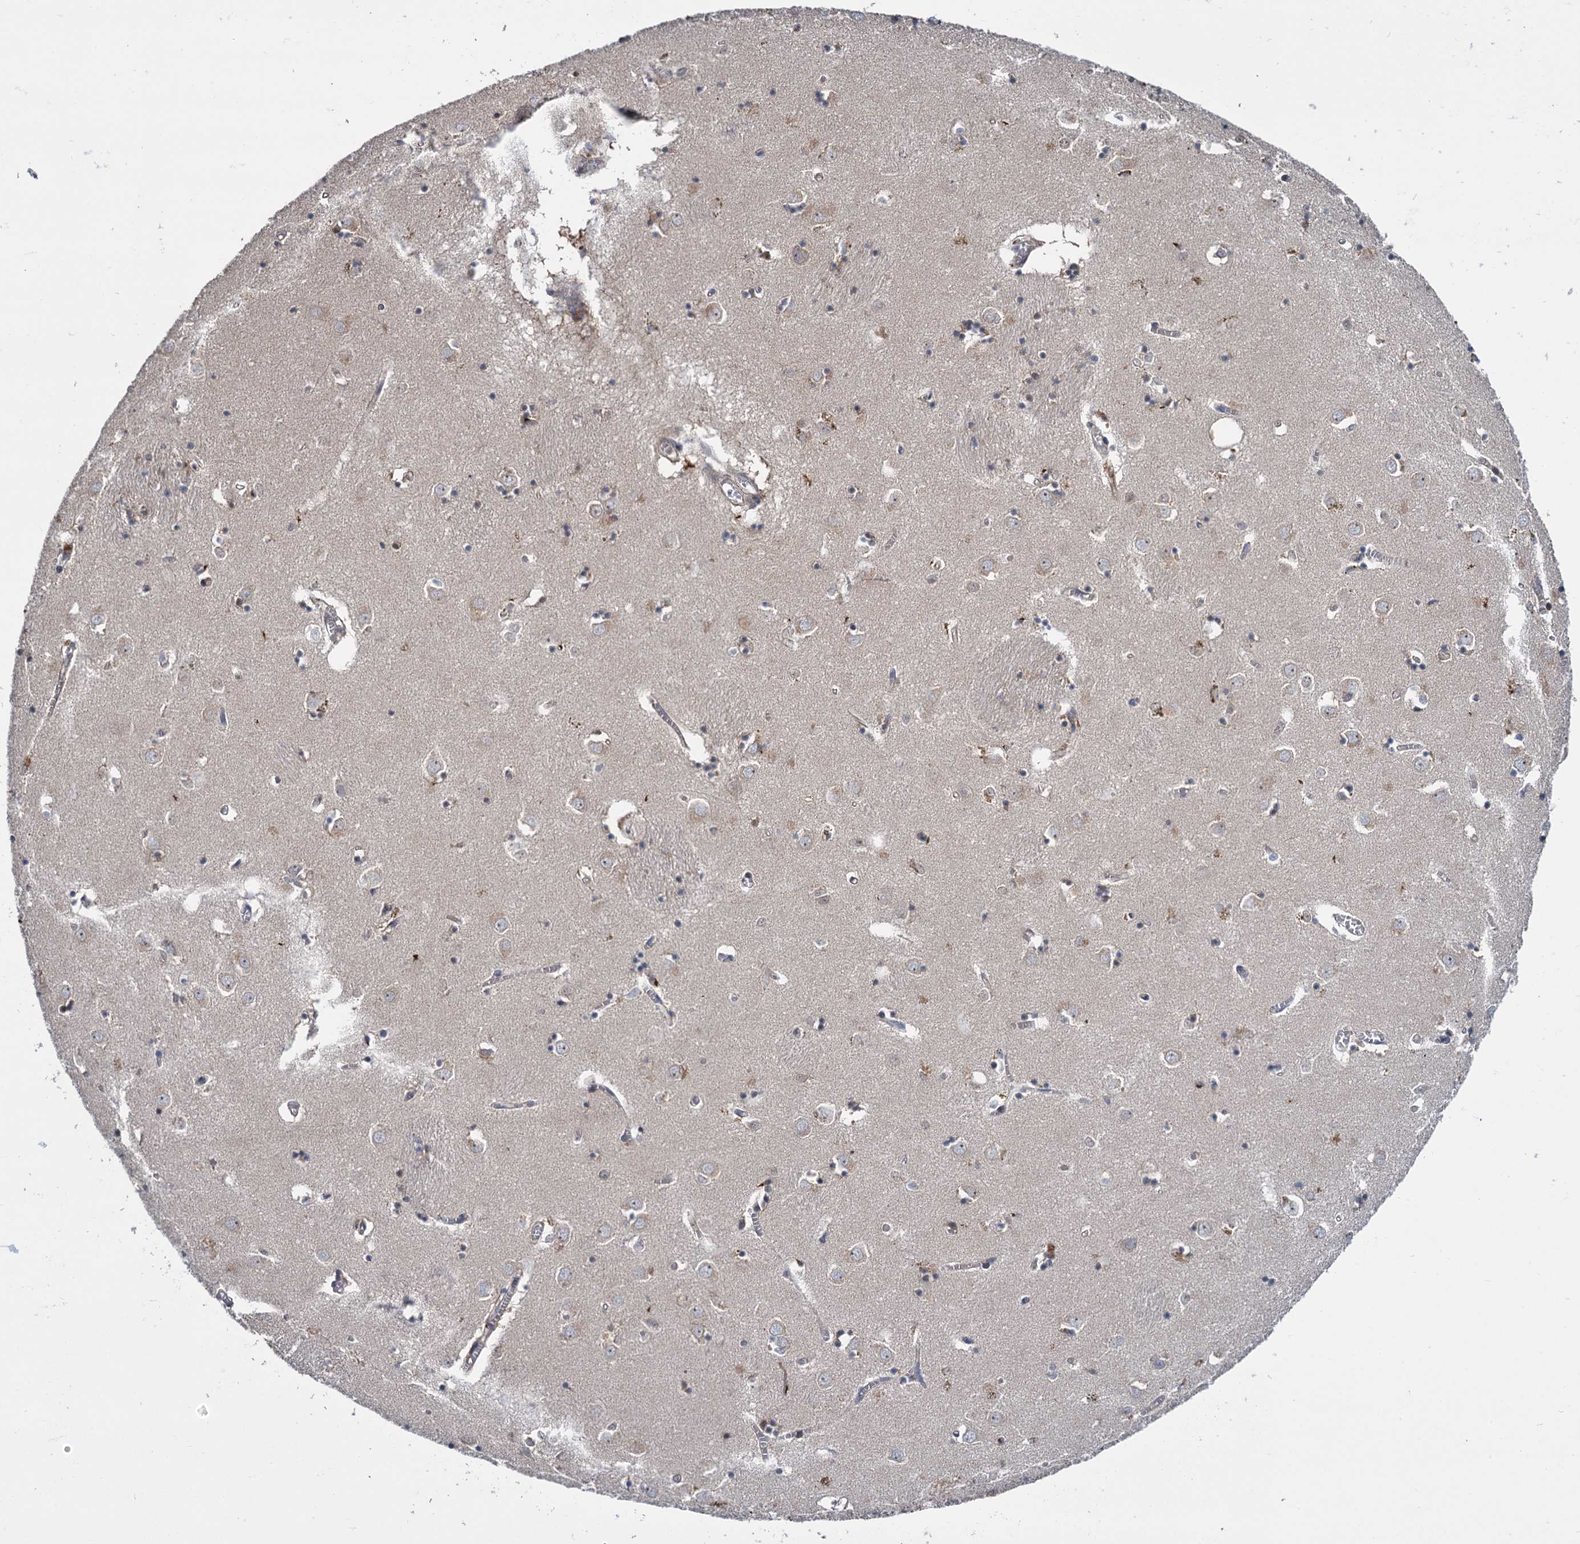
{"staining": {"intensity": "moderate", "quantity": "<25%", "location": "cytoplasmic/membranous,nuclear"}, "tissue": "caudate", "cell_type": "Glial cells", "image_type": "normal", "snomed": [{"axis": "morphology", "description": "Normal tissue, NOS"}, {"axis": "topography", "description": "Lateral ventricle wall"}], "caption": "Protein staining demonstrates moderate cytoplasmic/membranous,nuclear staining in approximately <25% of glial cells in unremarkable caudate.", "gene": "GAL3ST4", "patient": {"sex": "male", "age": 70}}